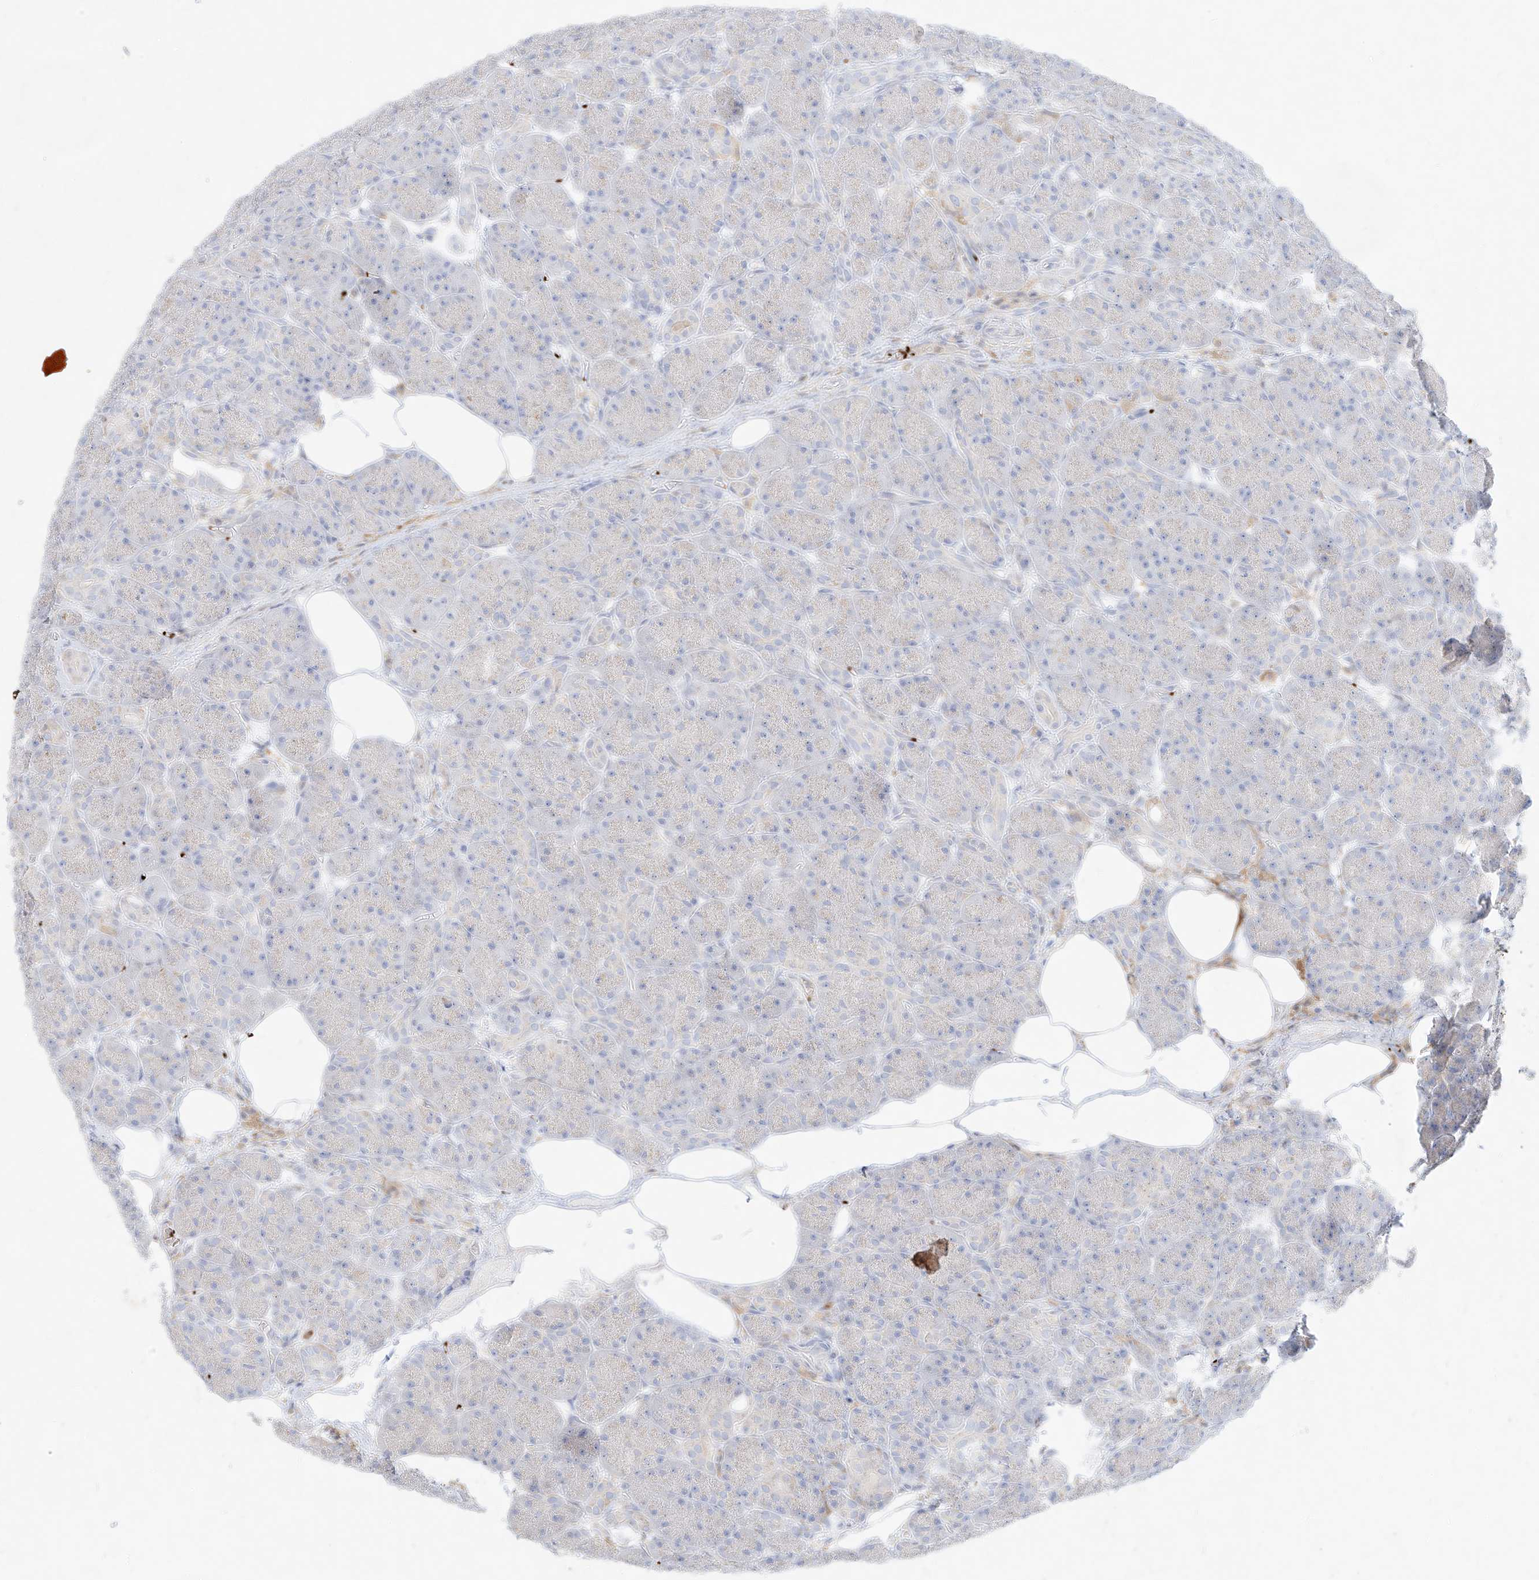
{"staining": {"intensity": "negative", "quantity": "none", "location": "none"}, "tissue": "pancreas", "cell_type": "Exocrine glandular cells", "image_type": "normal", "snomed": [{"axis": "morphology", "description": "Normal tissue, NOS"}, {"axis": "topography", "description": "Pancreas"}], "caption": "Histopathology image shows no protein expression in exocrine glandular cells of unremarkable pancreas. (Stains: DAB IHC with hematoxylin counter stain, Microscopy: brightfield microscopy at high magnification).", "gene": "PLEK", "patient": {"sex": "male", "age": 63}}